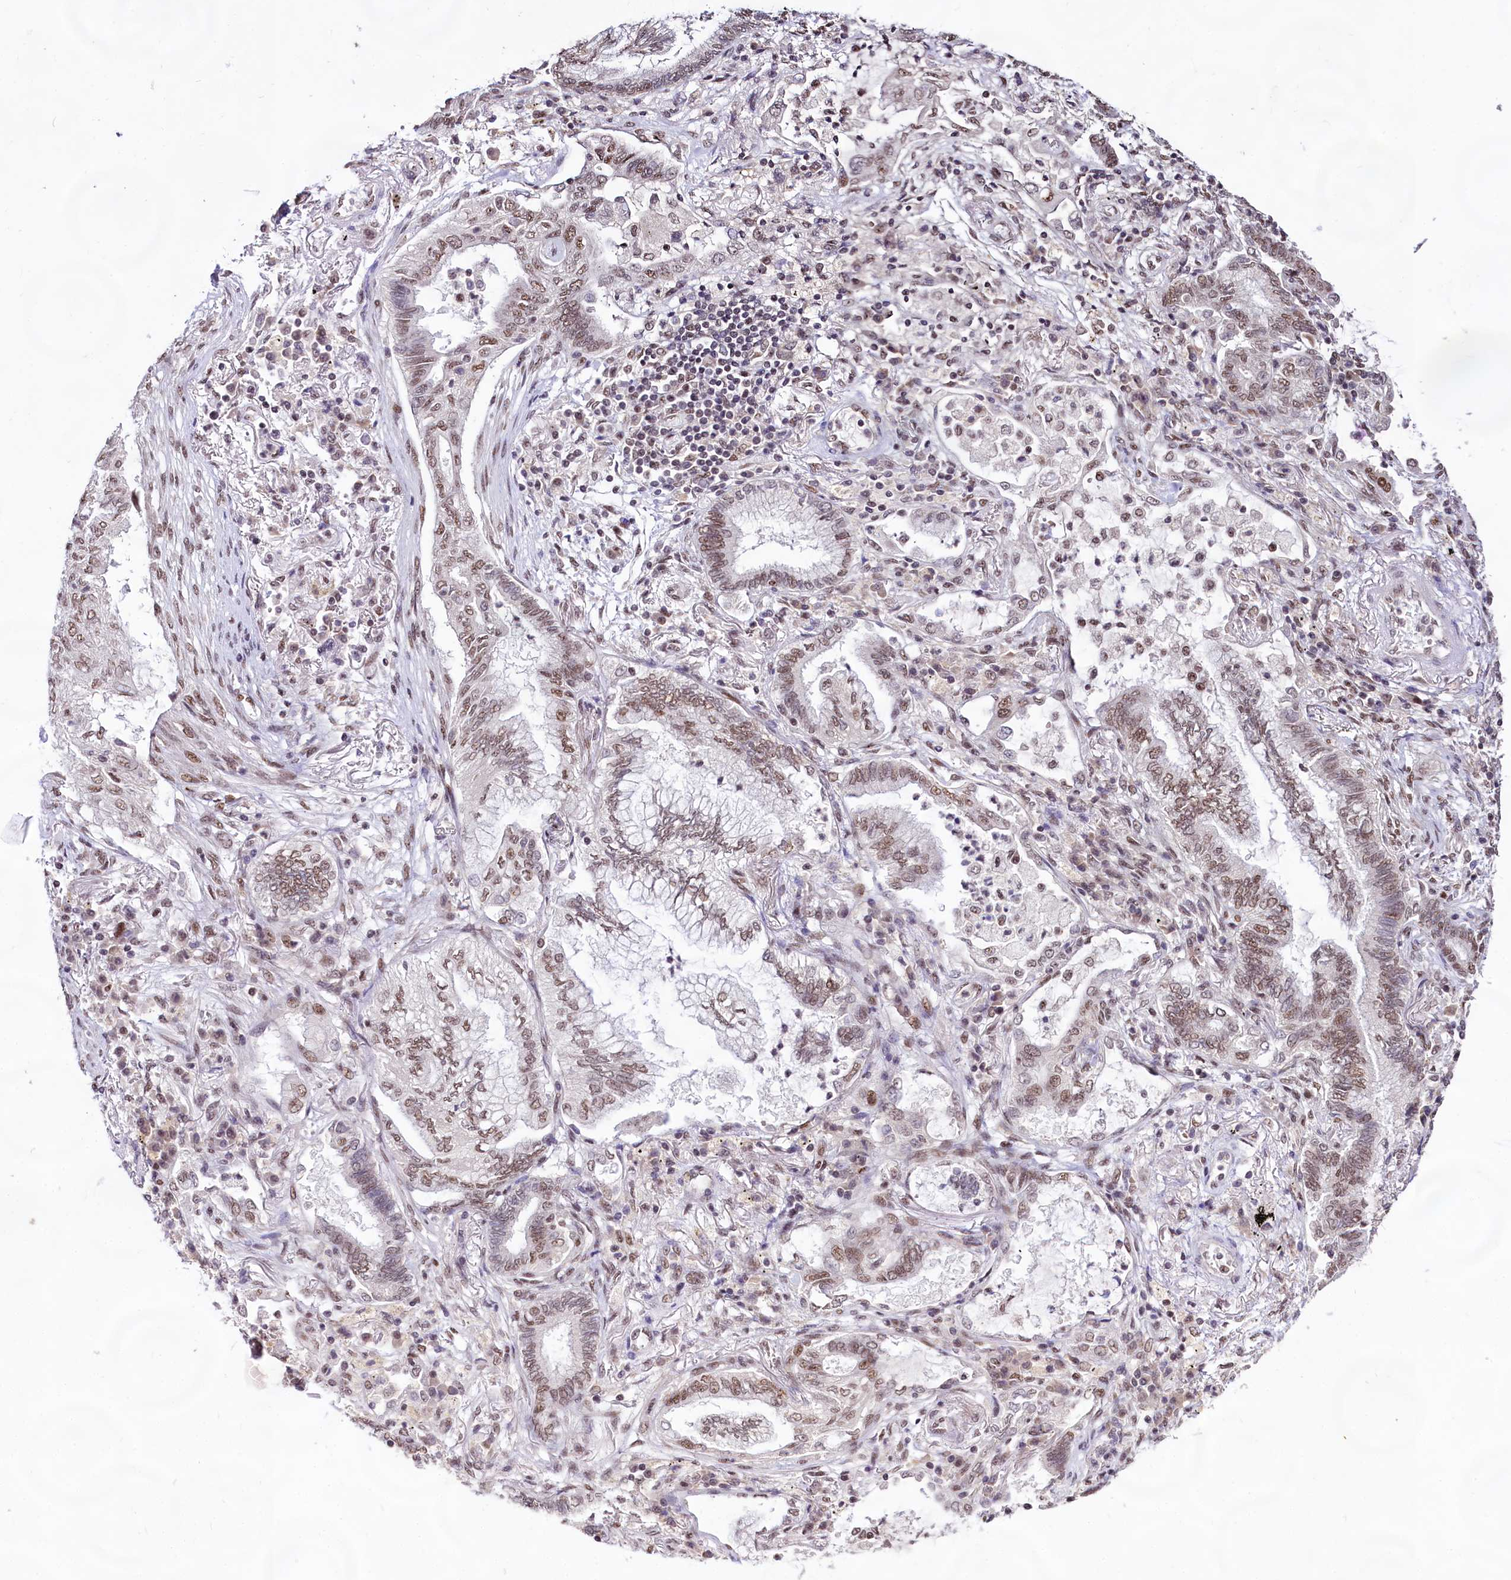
{"staining": {"intensity": "moderate", "quantity": ">75%", "location": "nuclear"}, "tissue": "lung cancer", "cell_type": "Tumor cells", "image_type": "cancer", "snomed": [{"axis": "morphology", "description": "Adenocarcinoma, NOS"}, {"axis": "topography", "description": "Lung"}], "caption": "A brown stain labels moderate nuclear expression of a protein in human lung cancer (adenocarcinoma) tumor cells.", "gene": "HIRA", "patient": {"sex": "female", "age": 70}}